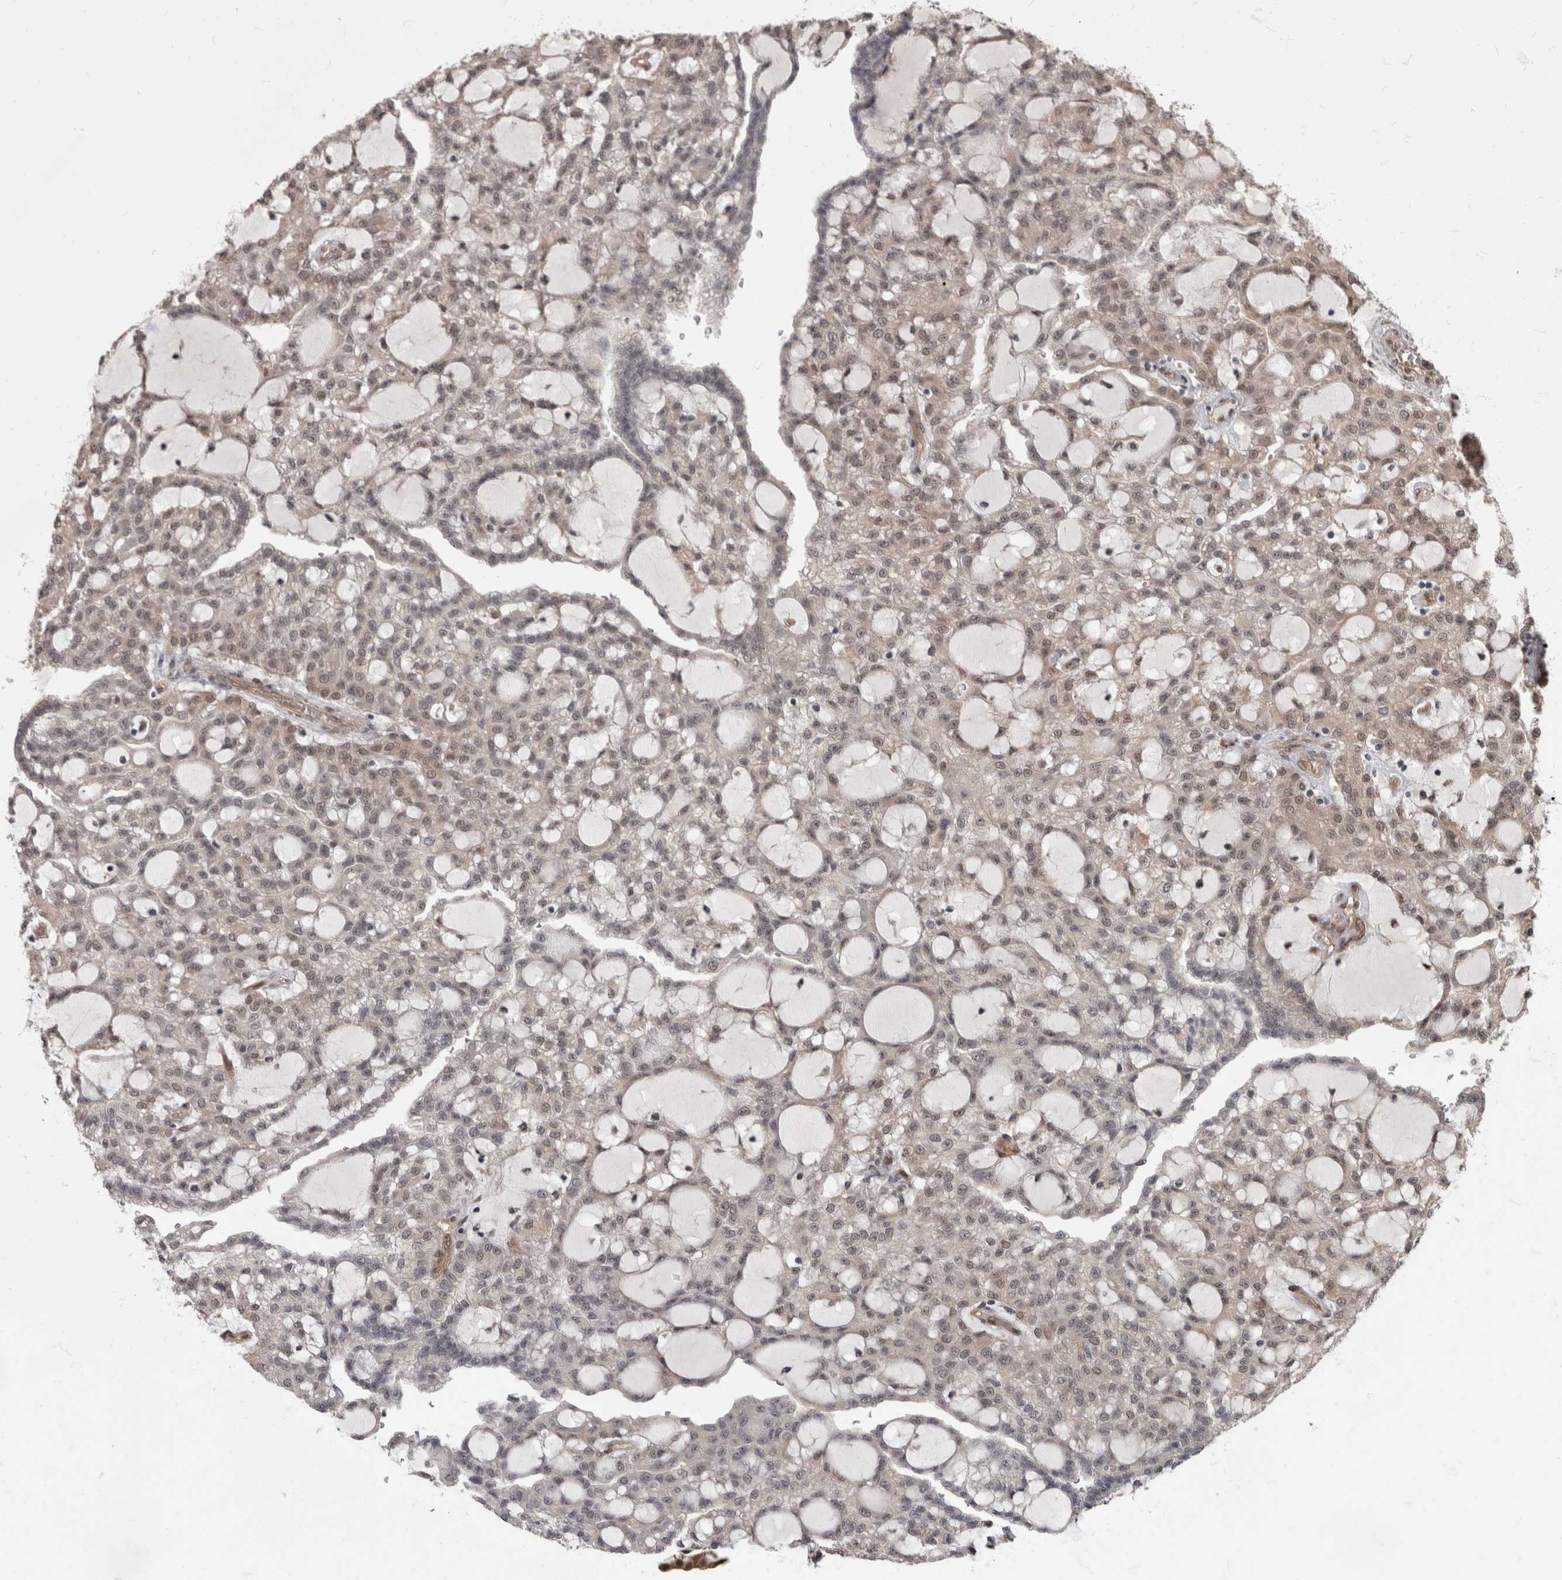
{"staining": {"intensity": "weak", "quantity": "<25%", "location": "nuclear"}, "tissue": "renal cancer", "cell_type": "Tumor cells", "image_type": "cancer", "snomed": [{"axis": "morphology", "description": "Adenocarcinoma, NOS"}, {"axis": "topography", "description": "Kidney"}], "caption": "An immunohistochemistry (IHC) image of renal cancer (adenocarcinoma) is shown. There is no staining in tumor cells of renal cancer (adenocarcinoma).", "gene": "AKT3", "patient": {"sex": "male", "age": 63}}